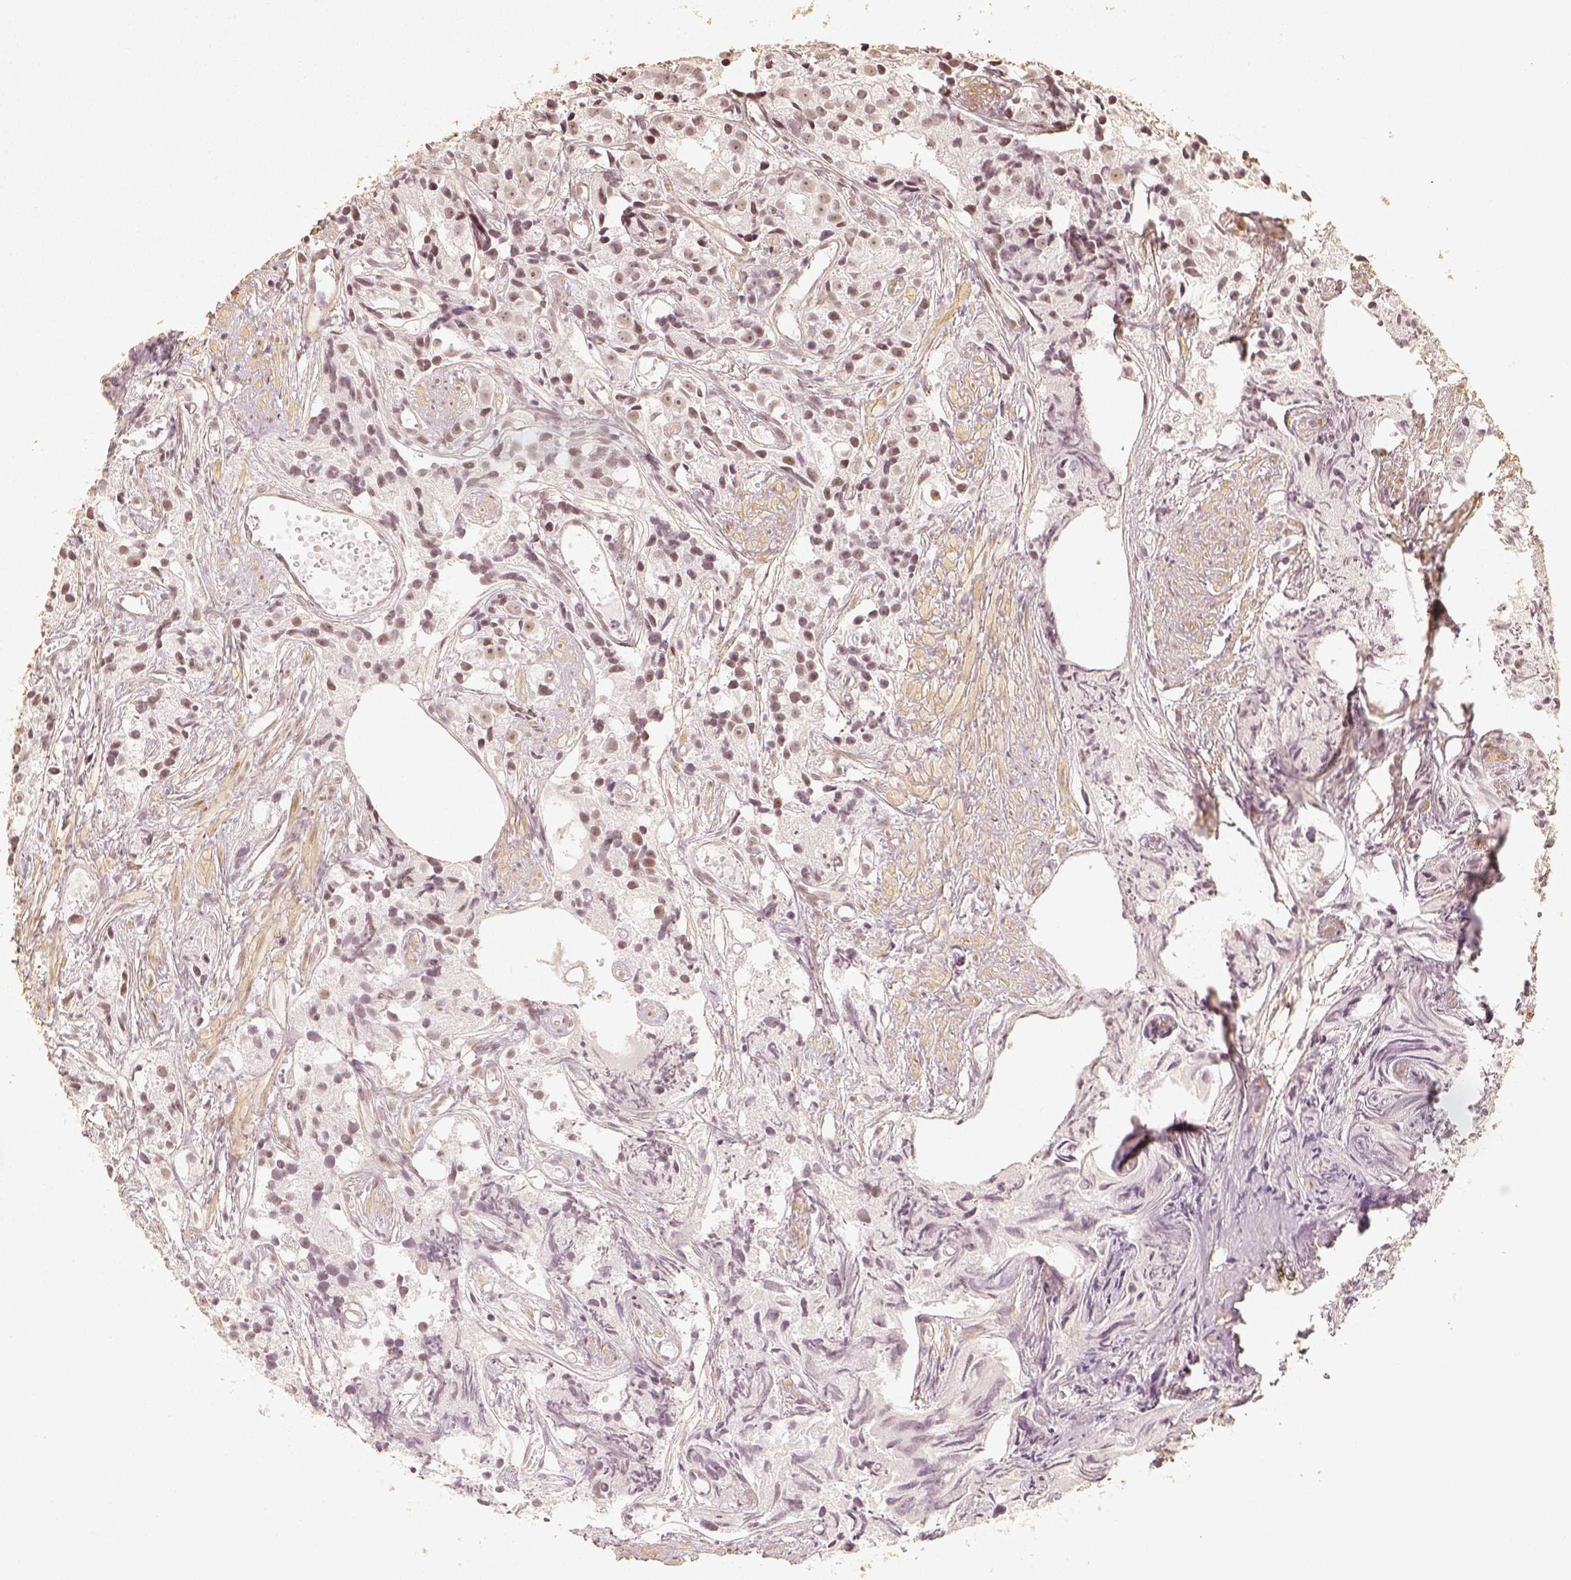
{"staining": {"intensity": "moderate", "quantity": ">75%", "location": "nuclear"}, "tissue": "prostate cancer", "cell_type": "Tumor cells", "image_type": "cancer", "snomed": [{"axis": "morphology", "description": "Adenocarcinoma, High grade"}, {"axis": "topography", "description": "Prostate"}], "caption": "IHC staining of prostate cancer, which displays medium levels of moderate nuclear staining in about >75% of tumor cells indicating moderate nuclear protein staining. The staining was performed using DAB (brown) for protein detection and nuclei were counterstained in hematoxylin (blue).", "gene": "HDAC1", "patient": {"sex": "male", "age": 75}}